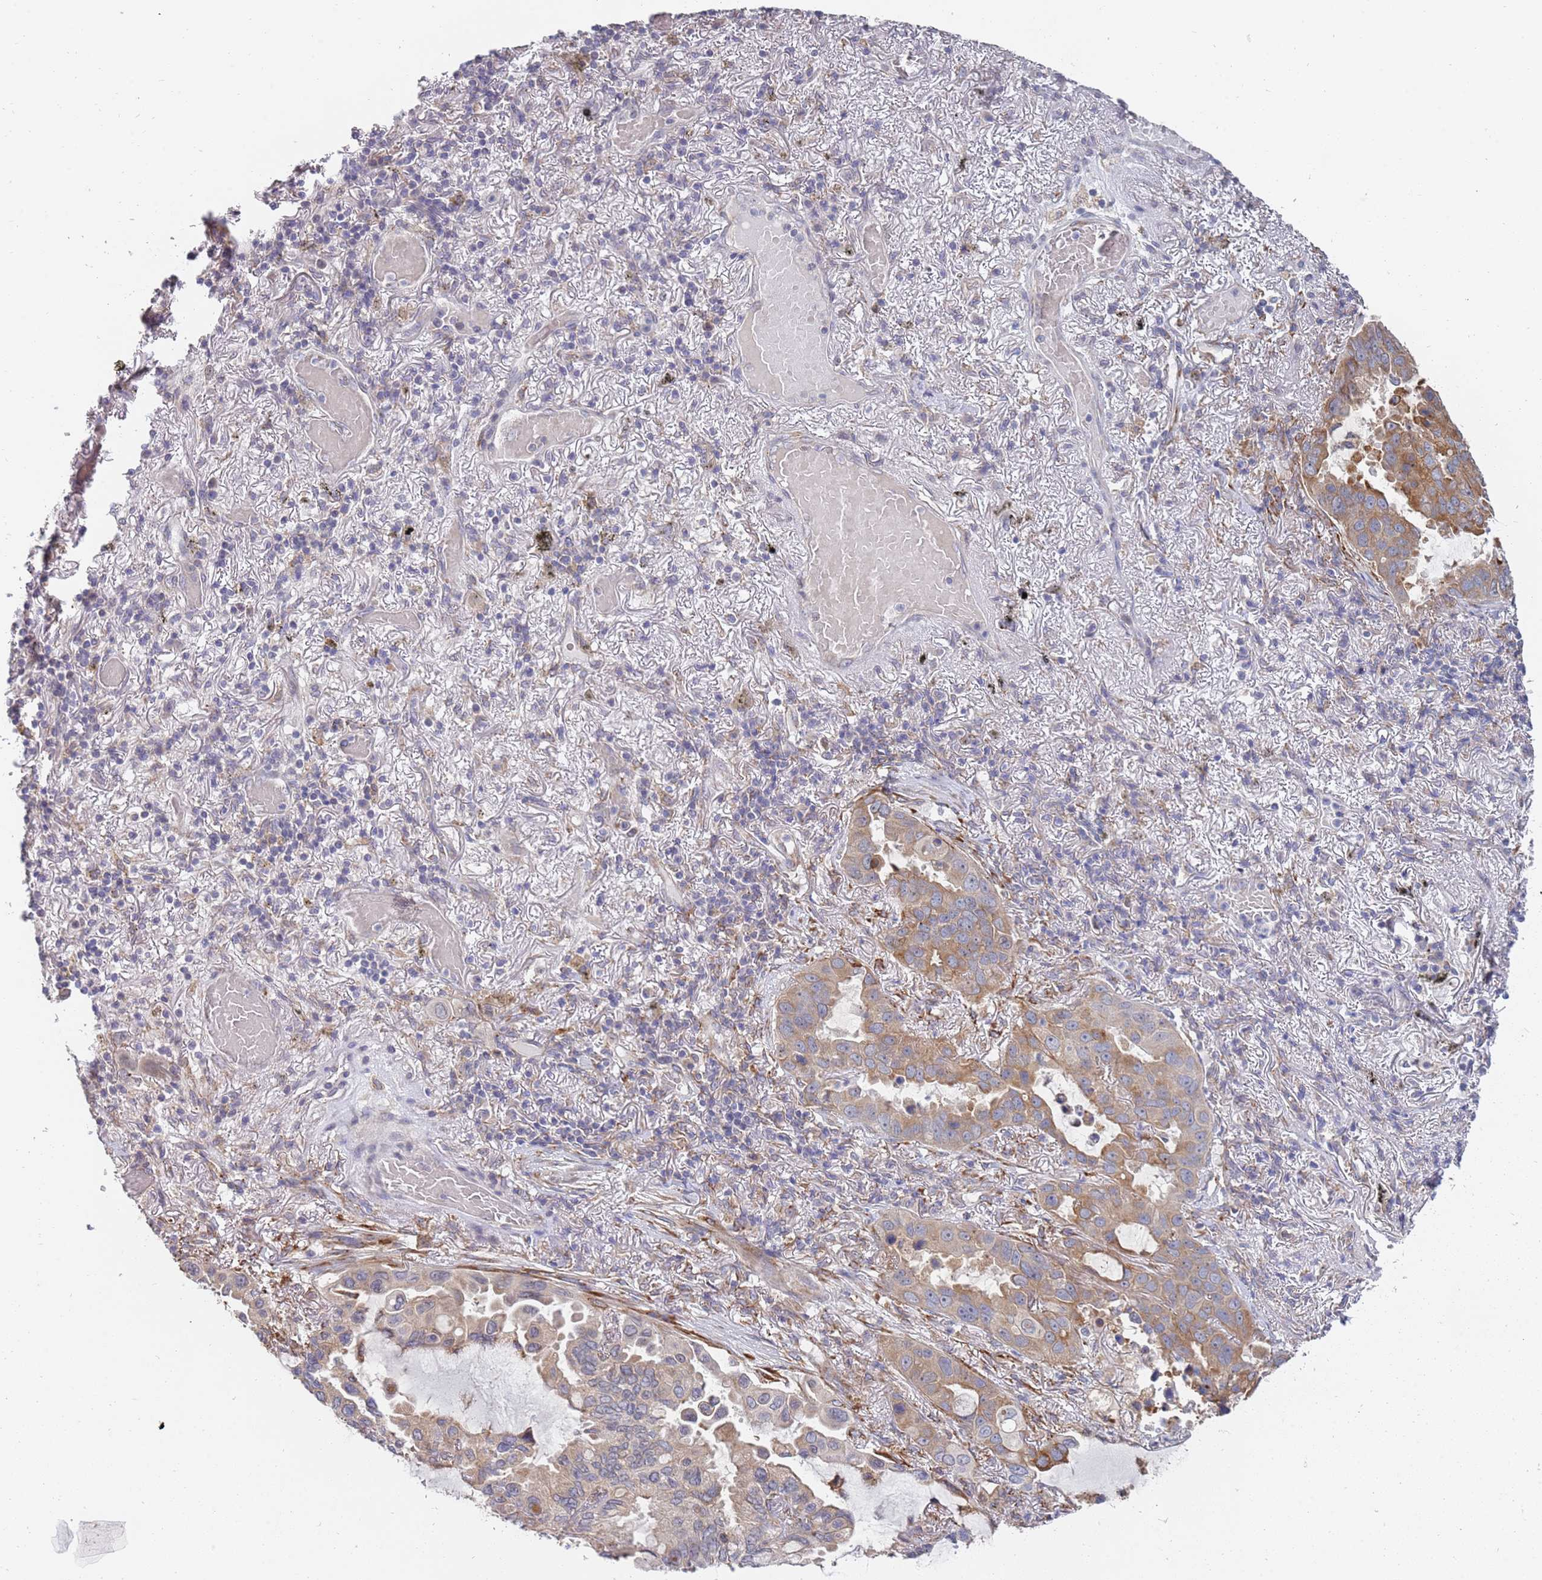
{"staining": {"intensity": "moderate", "quantity": "25%-75%", "location": "cytoplasmic/membranous"}, "tissue": "lung cancer", "cell_type": "Tumor cells", "image_type": "cancer", "snomed": [{"axis": "morphology", "description": "Adenocarcinoma, NOS"}, {"axis": "topography", "description": "Lung"}], "caption": "Adenocarcinoma (lung) stained with DAB immunohistochemistry shows medium levels of moderate cytoplasmic/membranous staining in about 25%-75% of tumor cells. (brown staining indicates protein expression, while blue staining denotes nuclei).", "gene": "VRK2", "patient": {"sex": "male", "age": 64}}